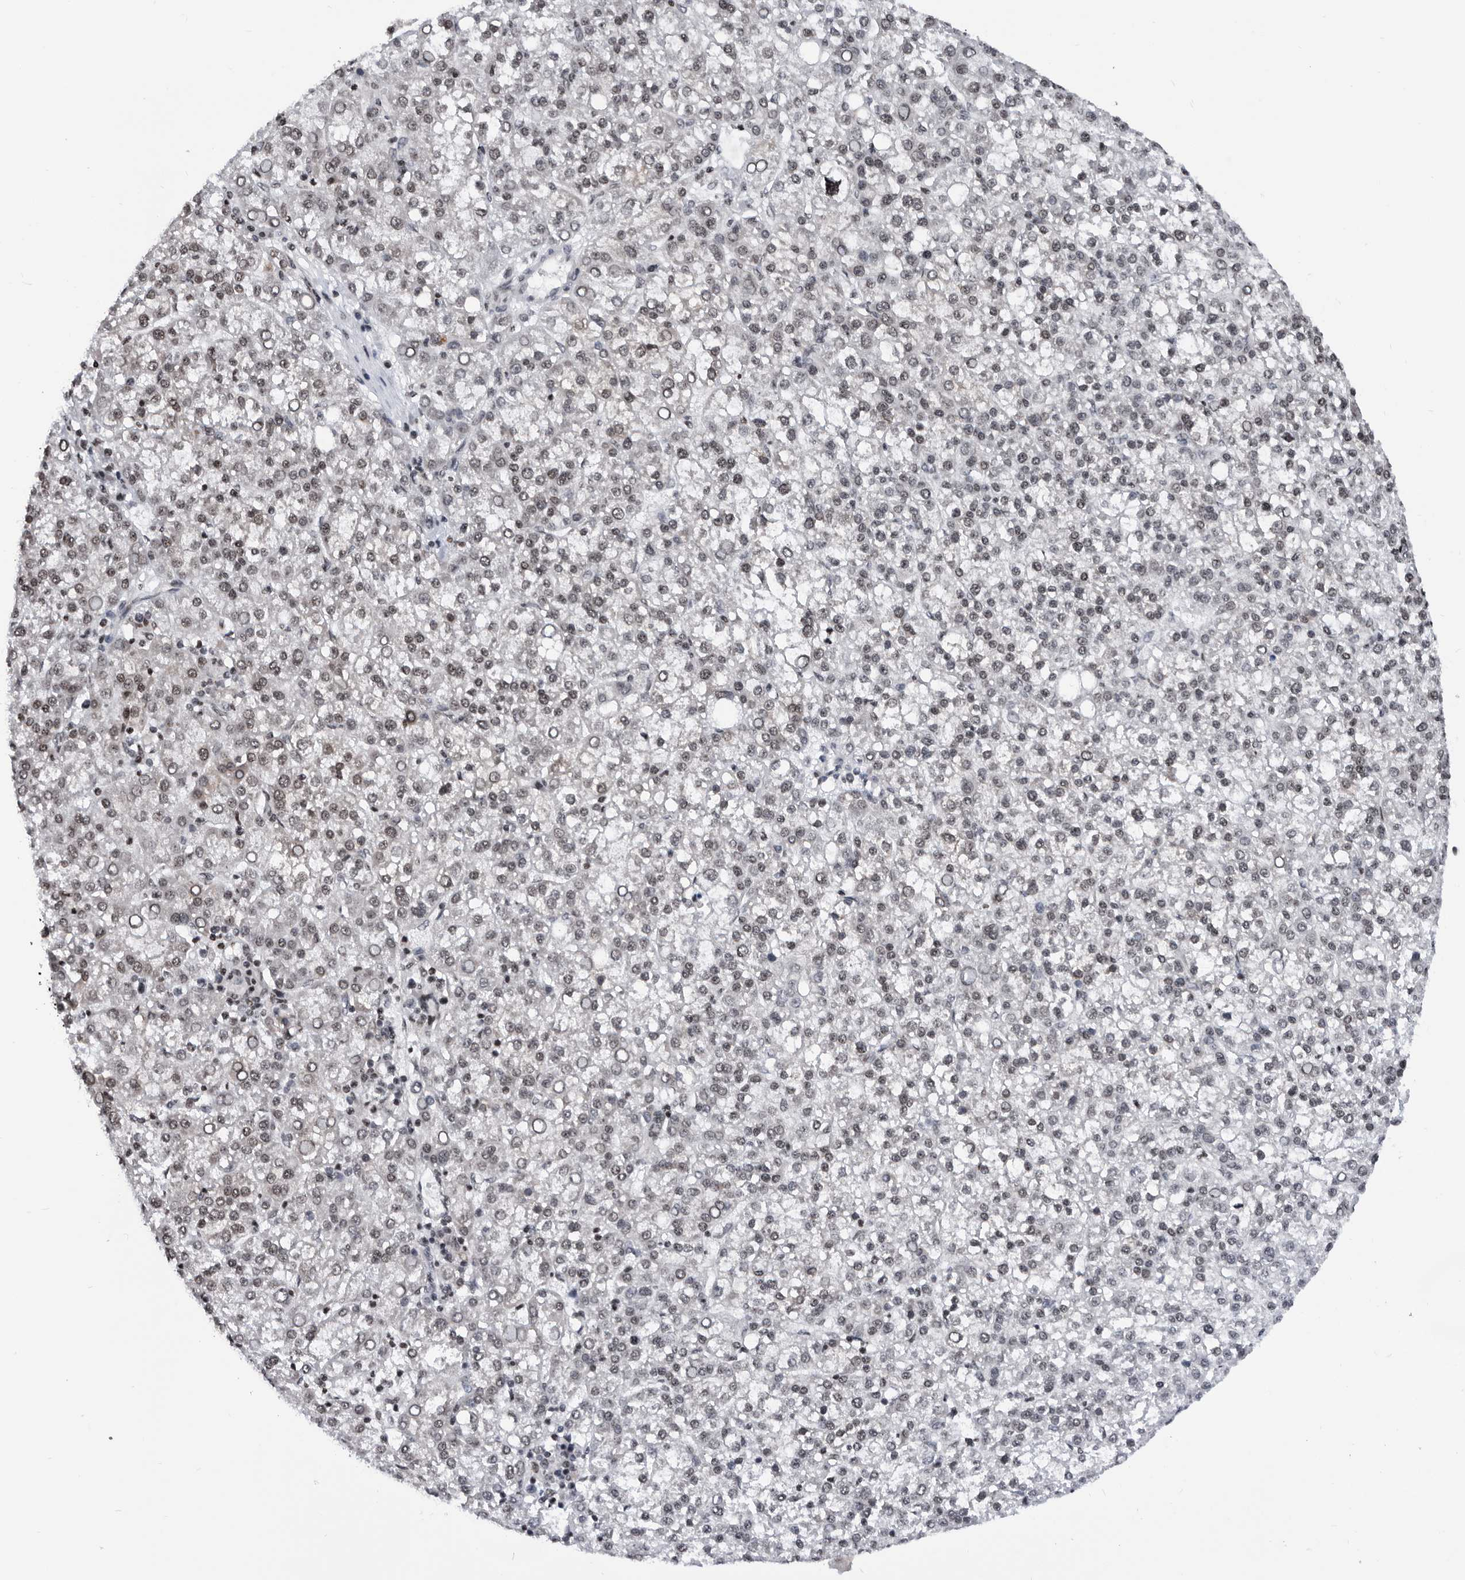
{"staining": {"intensity": "weak", "quantity": "25%-75%", "location": "nuclear"}, "tissue": "liver cancer", "cell_type": "Tumor cells", "image_type": "cancer", "snomed": [{"axis": "morphology", "description": "Carcinoma, Hepatocellular, NOS"}, {"axis": "topography", "description": "Liver"}], "caption": "Tumor cells show low levels of weak nuclear expression in approximately 25%-75% of cells in human liver cancer.", "gene": "SNRNP48", "patient": {"sex": "female", "age": 58}}